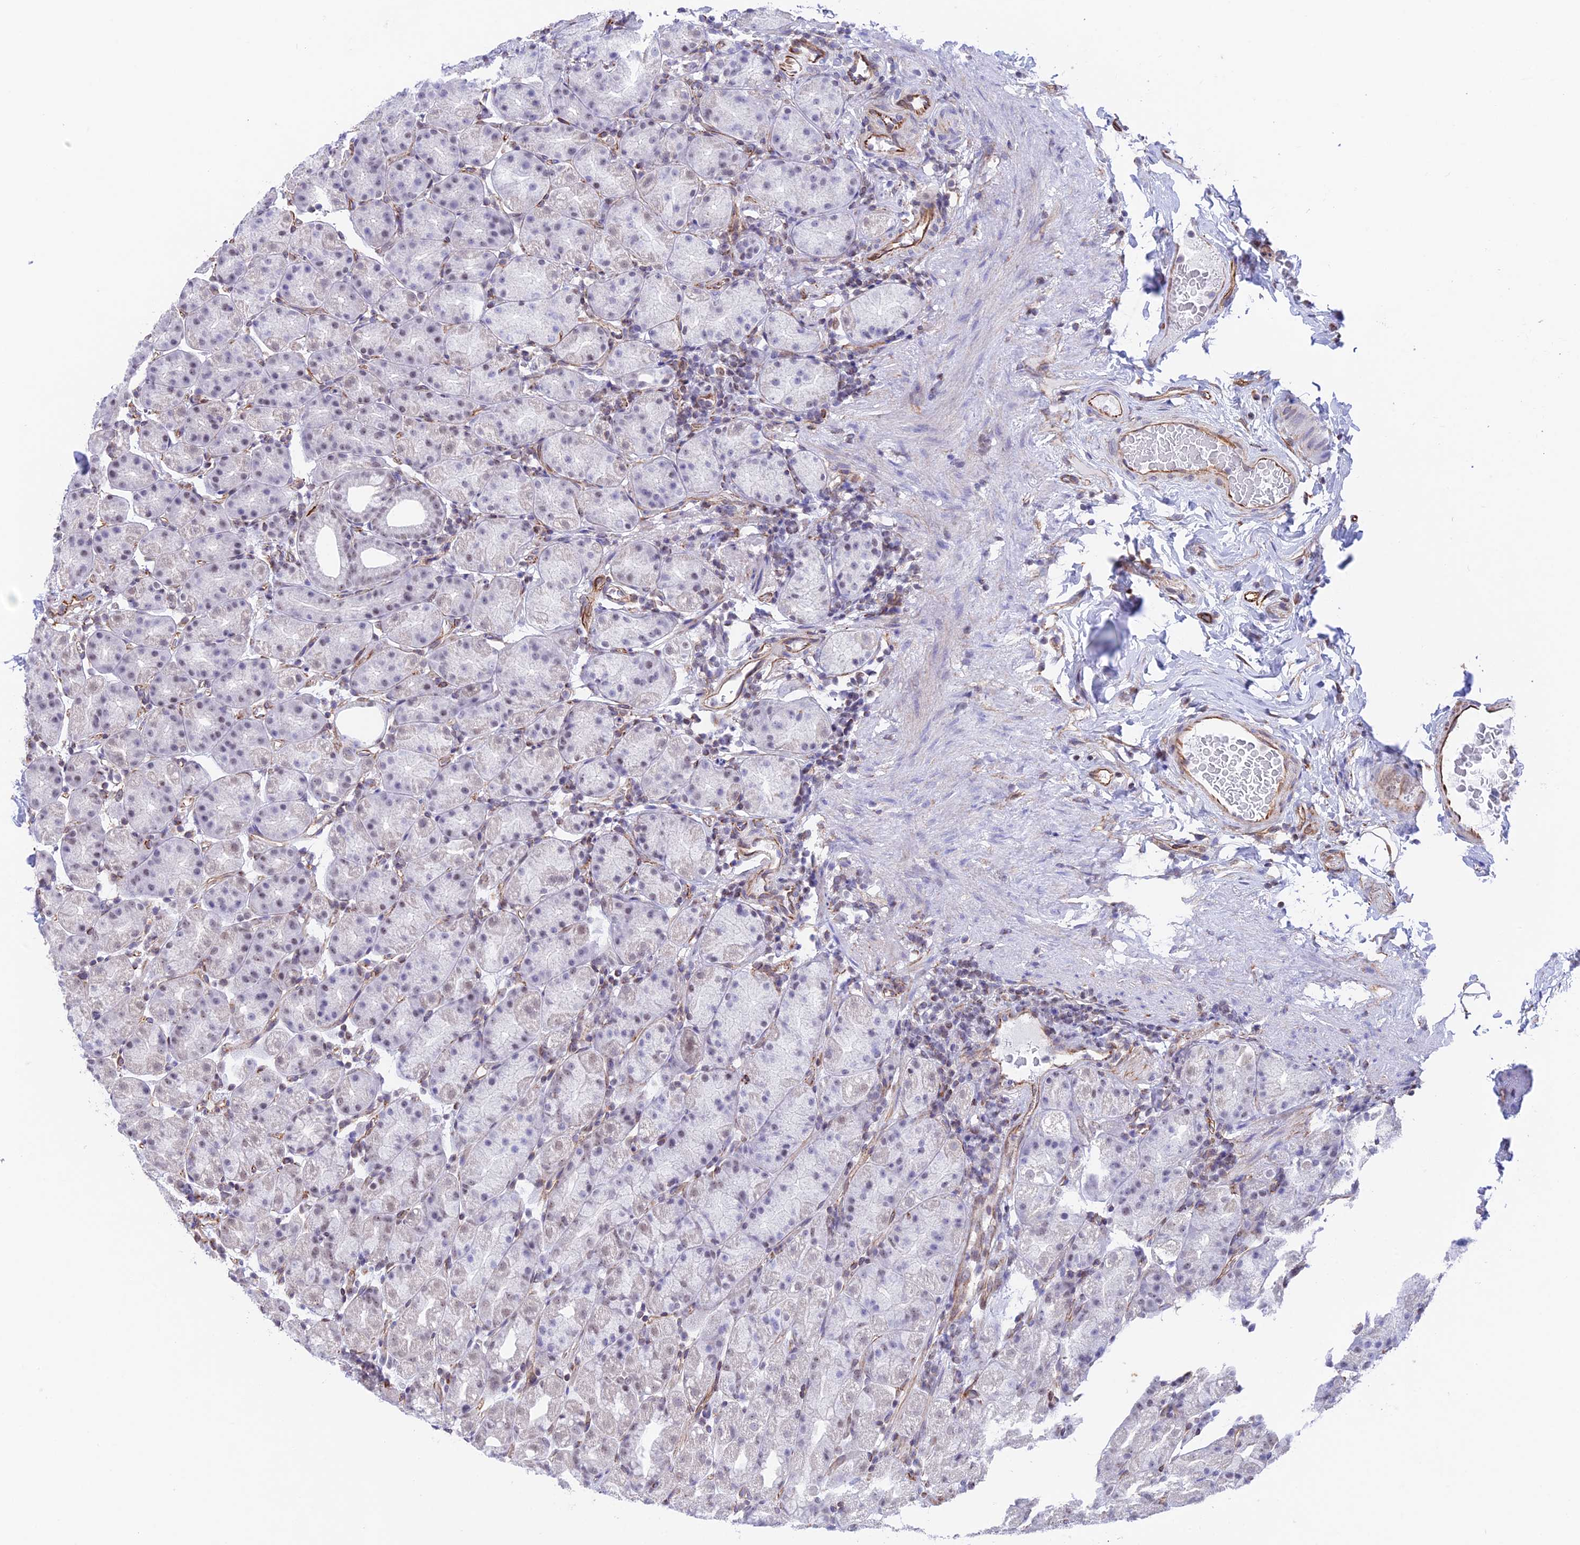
{"staining": {"intensity": "weak", "quantity": "<25%", "location": "nuclear"}, "tissue": "stomach", "cell_type": "Glandular cells", "image_type": "normal", "snomed": [{"axis": "morphology", "description": "Normal tissue, NOS"}, {"axis": "topography", "description": "Stomach, upper"}], "caption": "DAB (3,3'-diaminobenzidine) immunohistochemical staining of unremarkable human stomach exhibits no significant staining in glandular cells.", "gene": "ZNF652", "patient": {"sex": "male", "age": 68}}